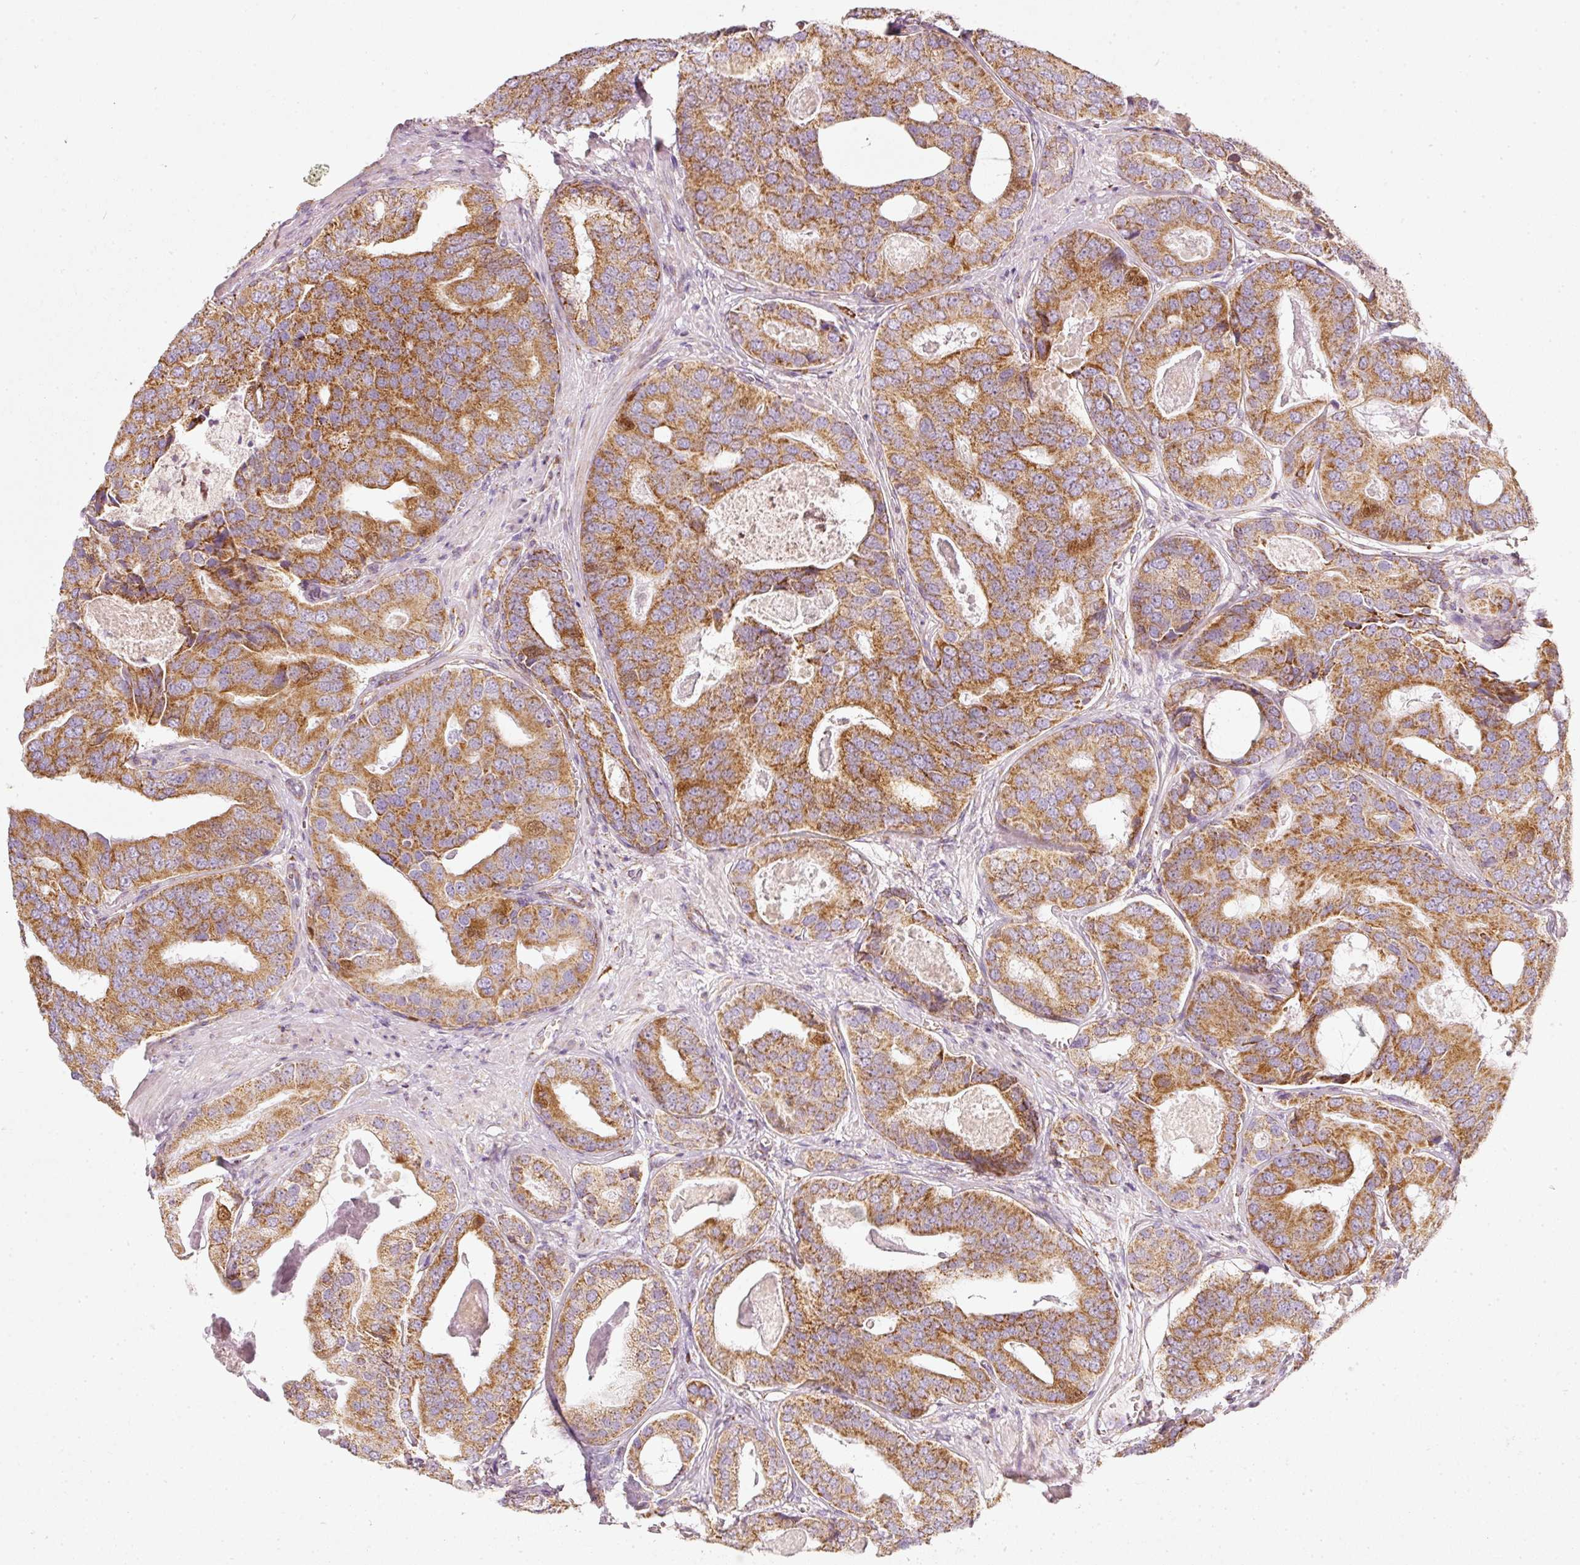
{"staining": {"intensity": "moderate", "quantity": ">75%", "location": "cytoplasmic/membranous"}, "tissue": "prostate cancer", "cell_type": "Tumor cells", "image_type": "cancer", "snomed": [{"axis": "morphology", "description": "Adenocarcinoma, High grade"}, {"axis": "topography", "description": "Prostate"}], "caption": "This photomicrograph displays high-grade adenocarcinoma (prostate) stained with immunohistochemistry (IHC) to label a protein in brown. The cytoplasmic/membranous of tumor cells show moderate positivity for the protein. Nuclei are counter-stained blue.", "gene": "DUT", "patient": {"sex": "male", "age": 71}}